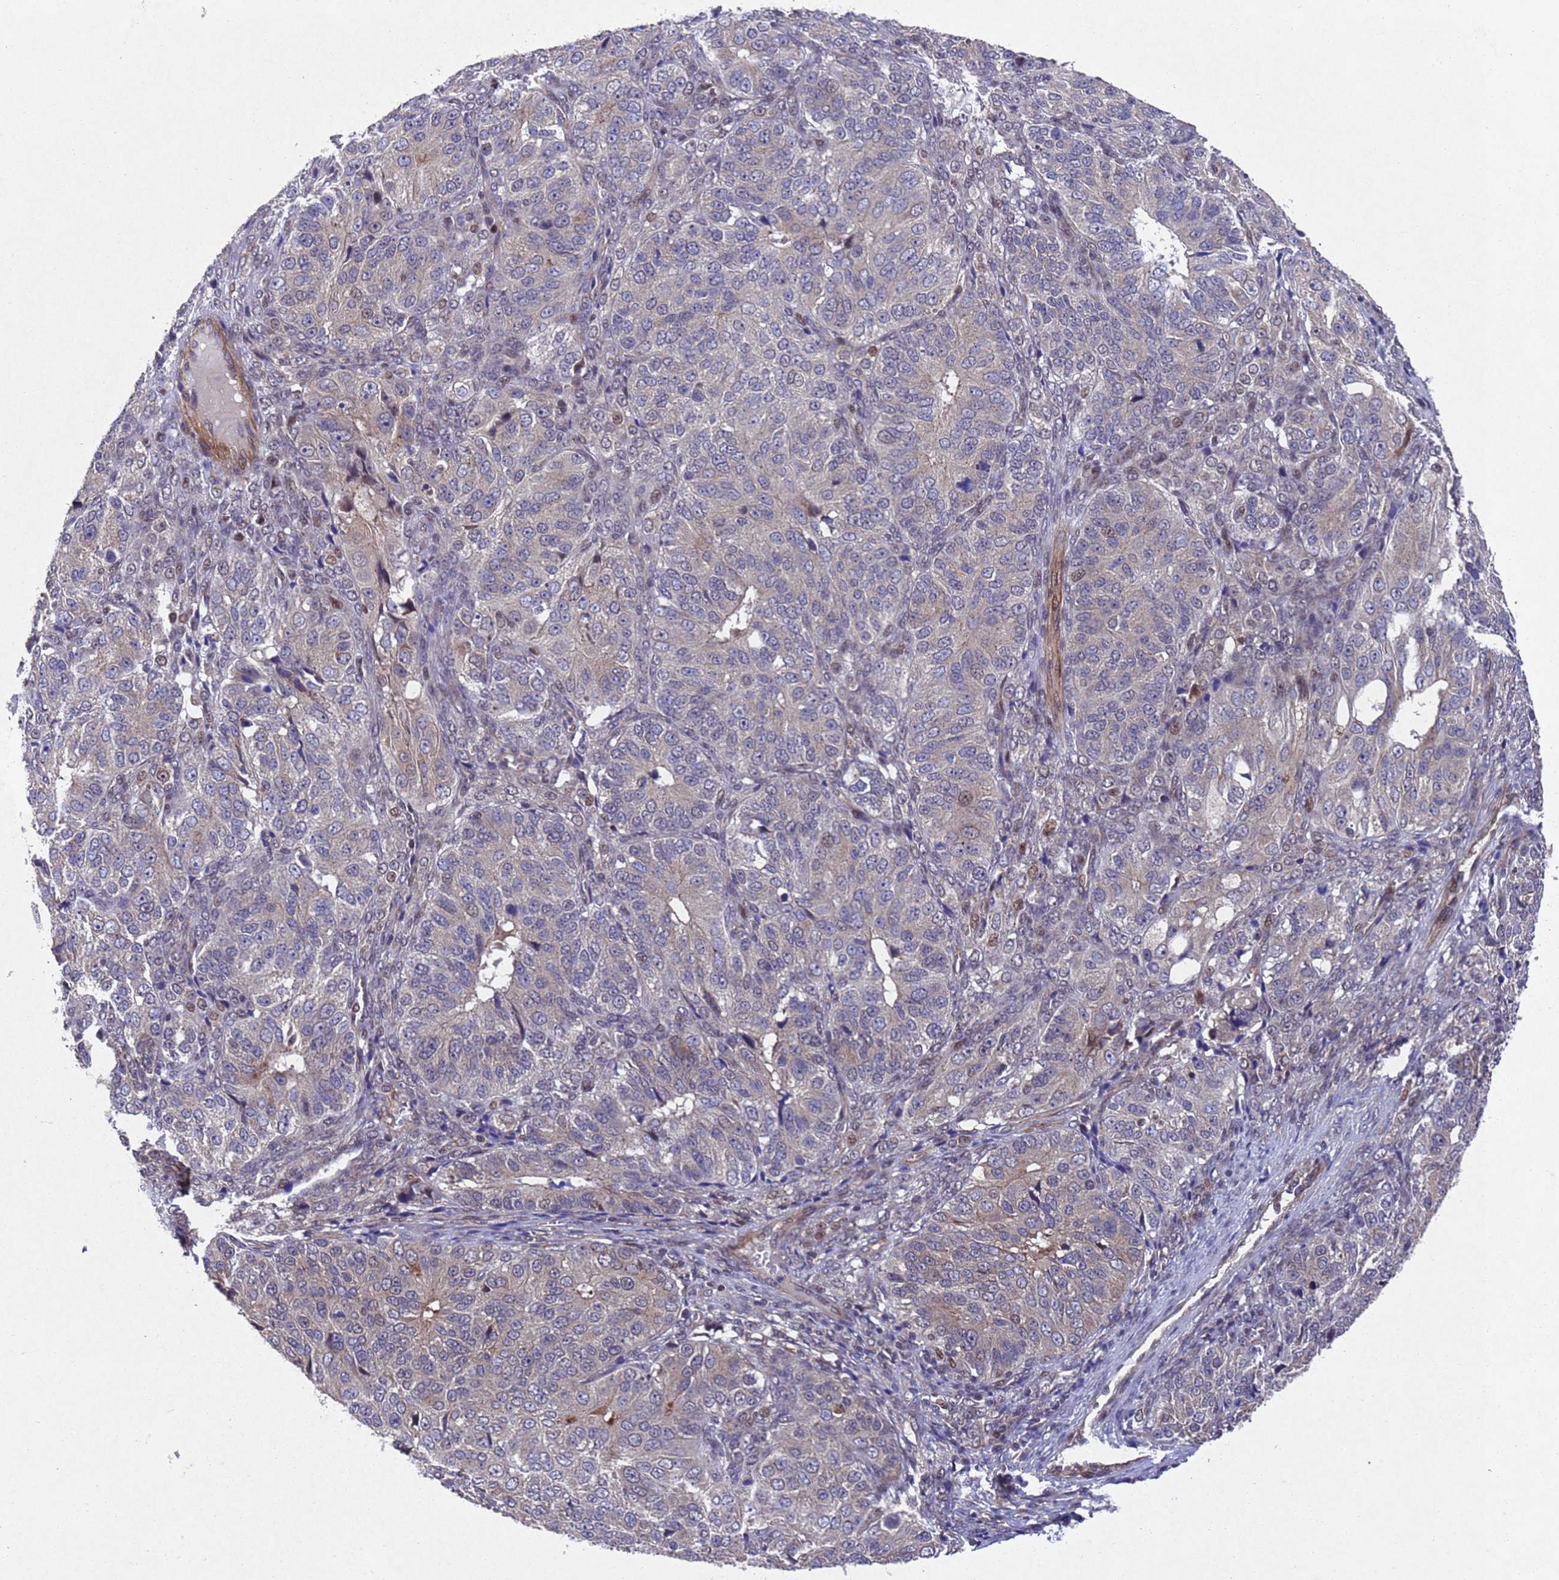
{"staining": {"intensity": "weak", "quantity": "<25%", "location": "cytoplasmic/membranous,nuclear"}, "tissue": "ovarian cancer", "cell_type": "Tumor cells", "image_type": "cancer", "snomed": [{"axis": "morphology", "description": "Carcinoma, endometroid"}, {"axis": "topography", "description": "Ovary"}], "caption": "The micrograph reveals no staining of tumor cells in ovarian cancer (endometroid carcinoma).", "gene": "TBK1", "patient": {"sex": "female", "age": 51}}